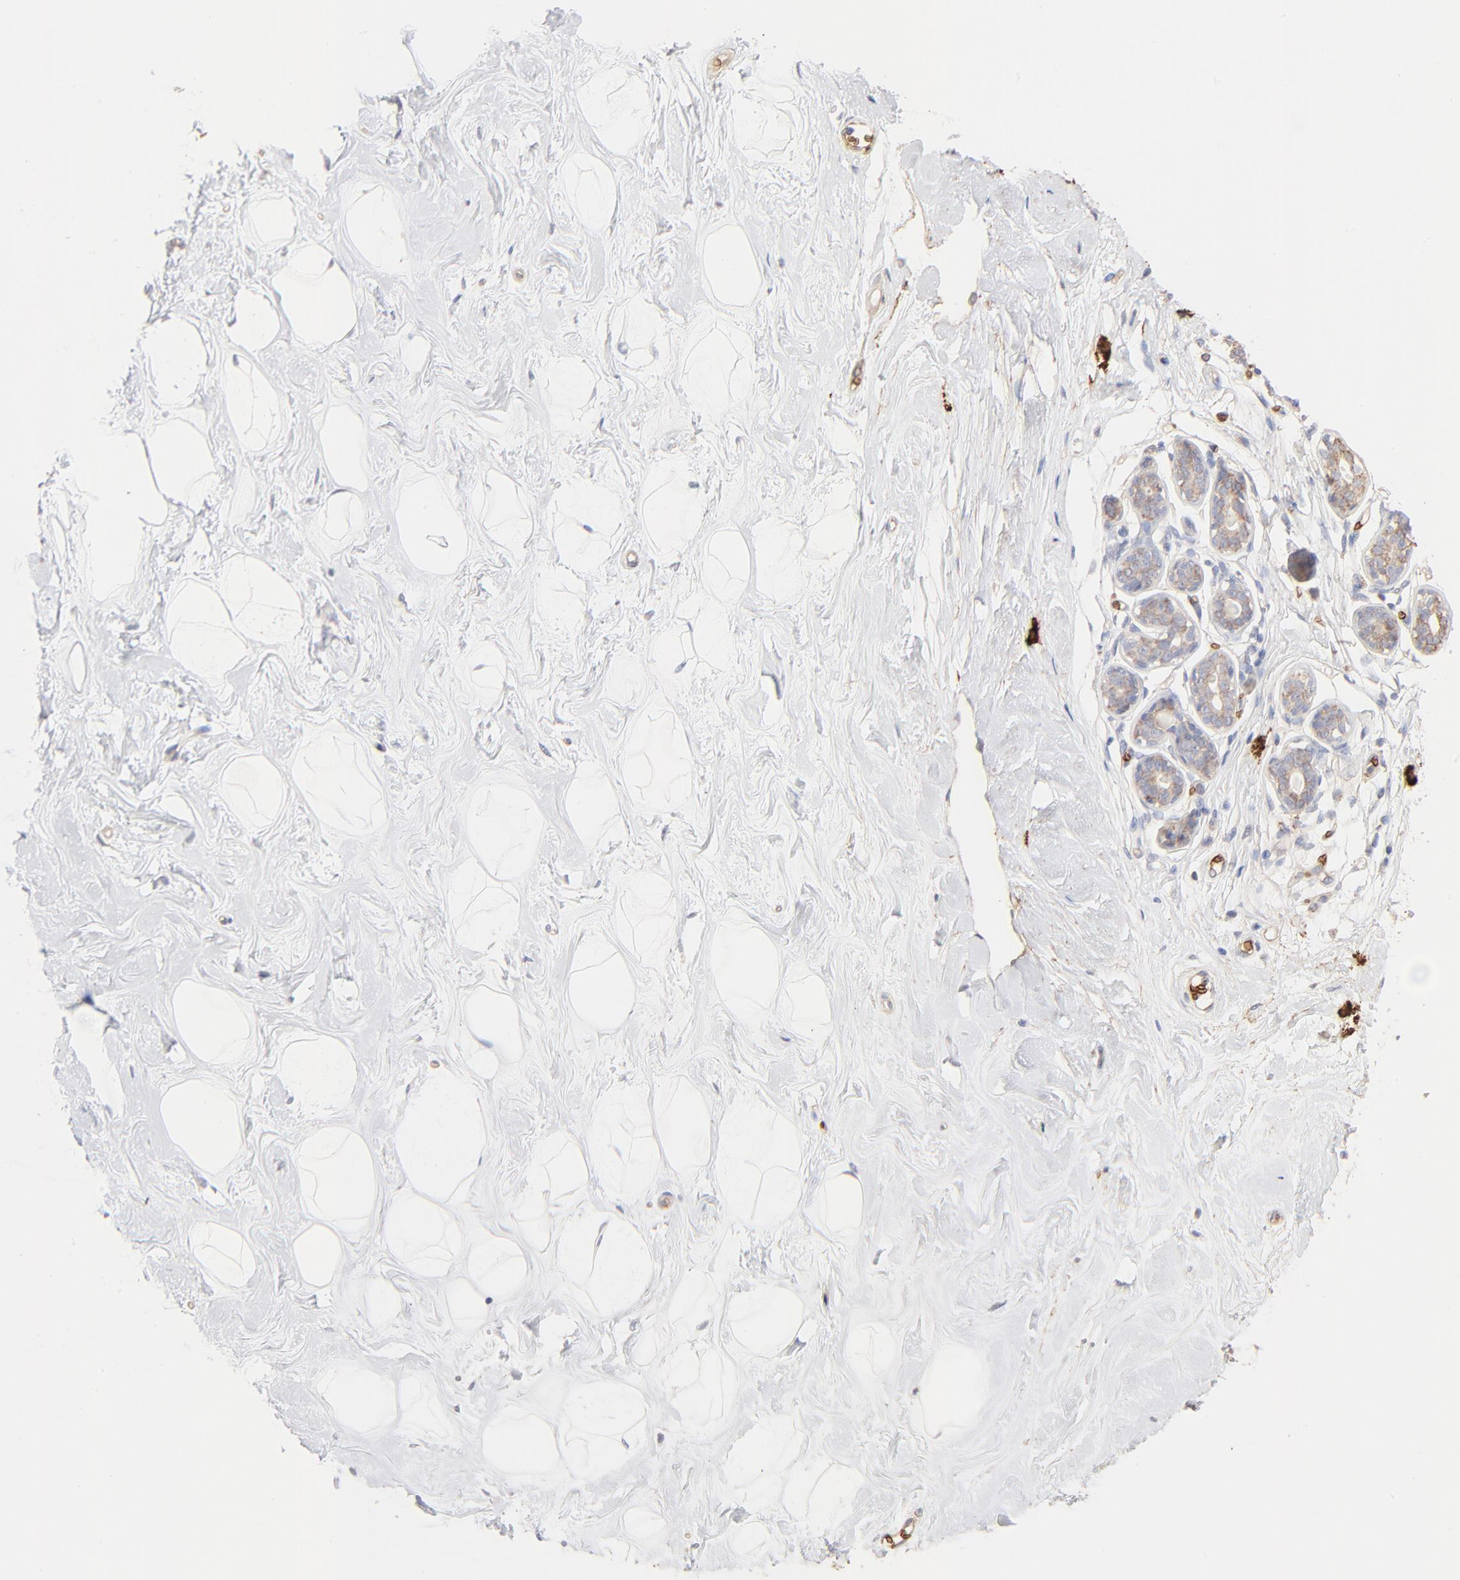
{"staining": {"intensity": "negative", "quantity": "none", "location": "none"}, "tissue": "breast", "cell_type": "Adipocytes", "image_type": "normal", "snomed": [{"axis": "morphology", "description": "Normal tissue, NOS"}, {"axis": "topography", "description": "Breast"}], "caption": "DAB (3,3'-diaminobenzidine) immunohistochemical staining of benign breast exhibits no significant positivity in adipocytes.", "gene": "SPTB", "patient": {"sex": "female", "age": 23}}